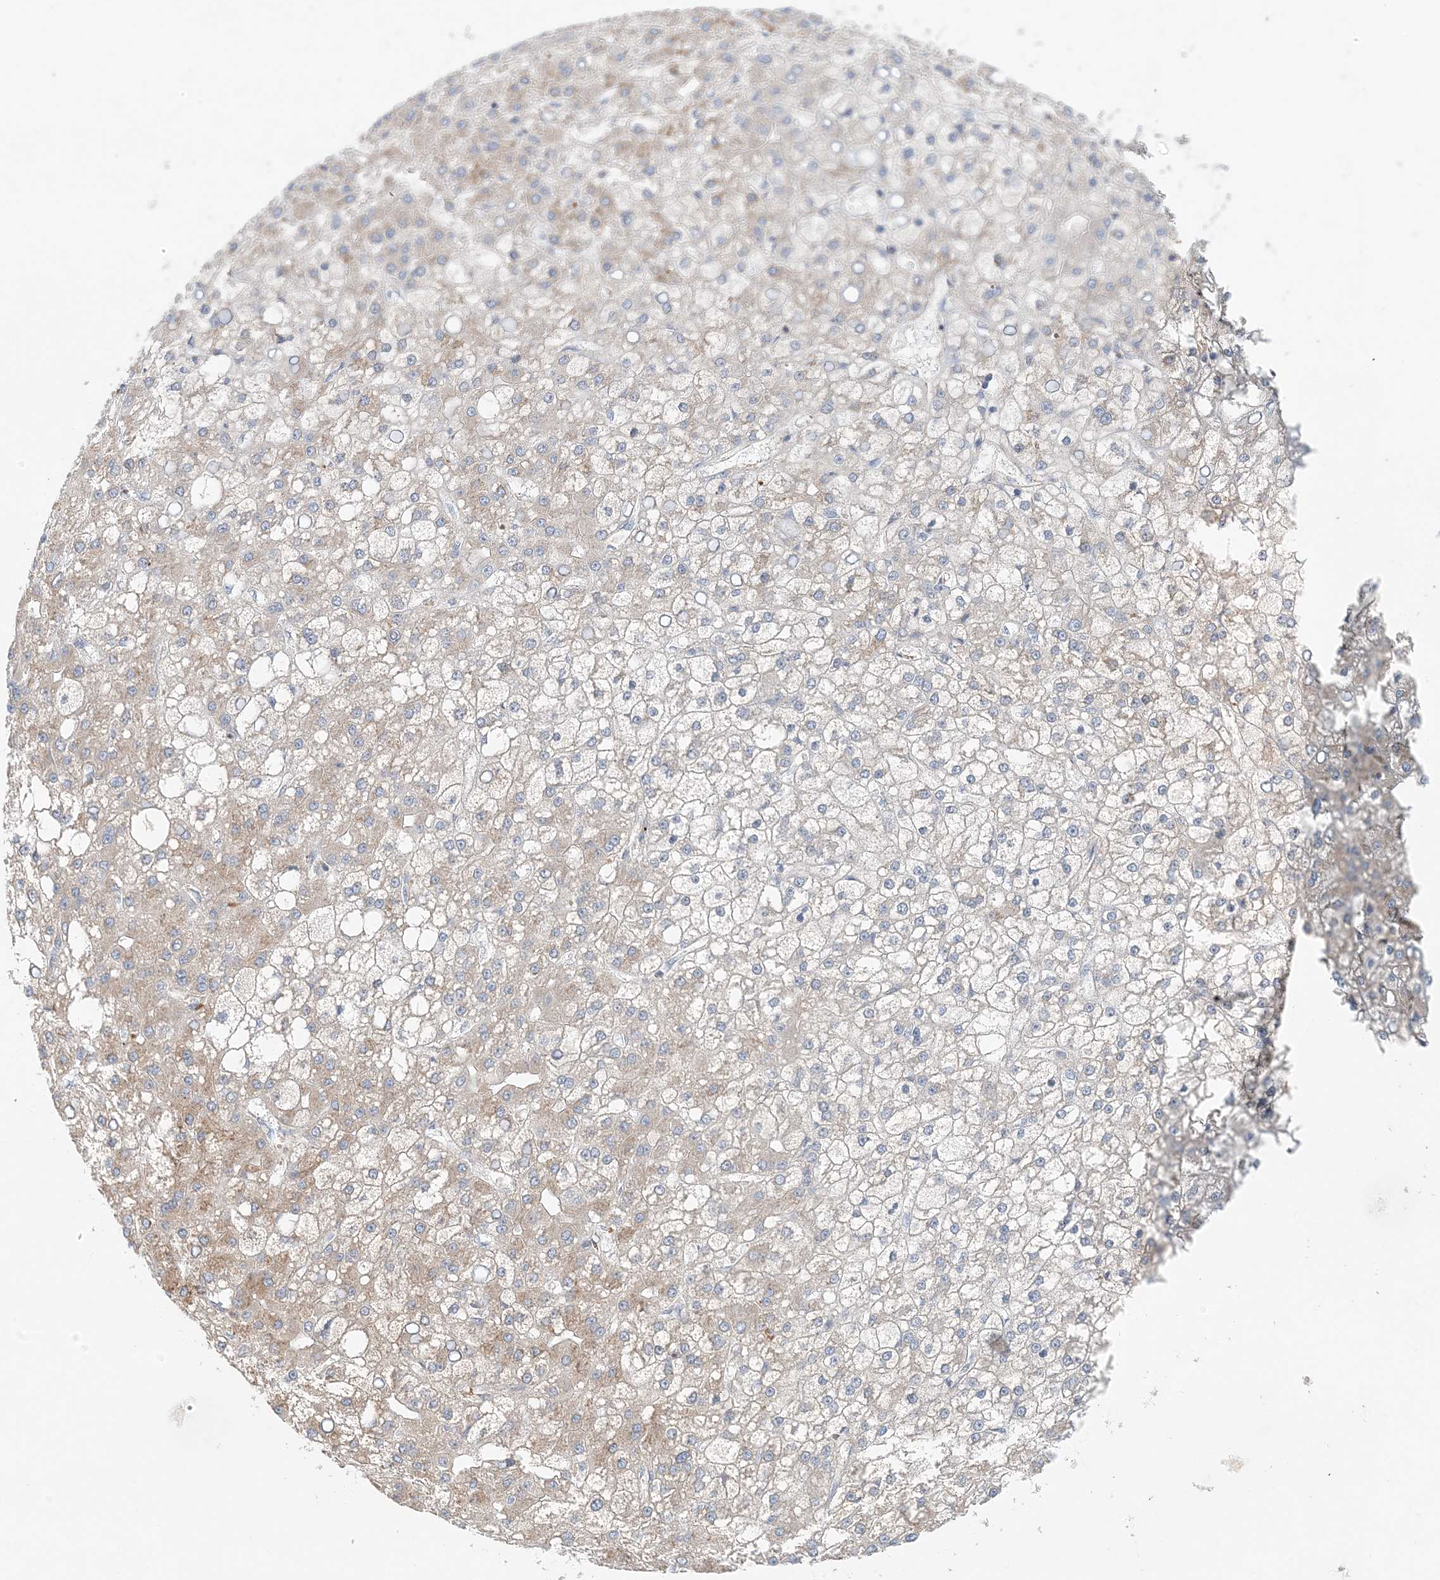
{"staining": {"intensity": "weak", "quantity": "<25%", "location": "cytoplasmic/membranous"}, "tissue": "liver cancer", "cell_type": "Tumor cells", "image_type": "cancer", "snomed": [{"axis": "morphology", "description": "Carcinoma, Hepatocellular, NOS"}, {"axis": "topography", "description": "Liver"}], "caption": "This is an immunohistochemistry (IHC) micrograph of liver cancer (hepatocellular carcinoma). There is no positivity in tumor cells.", "gene": "TTI1", "patient": {"sex": "male", "age": 67}}